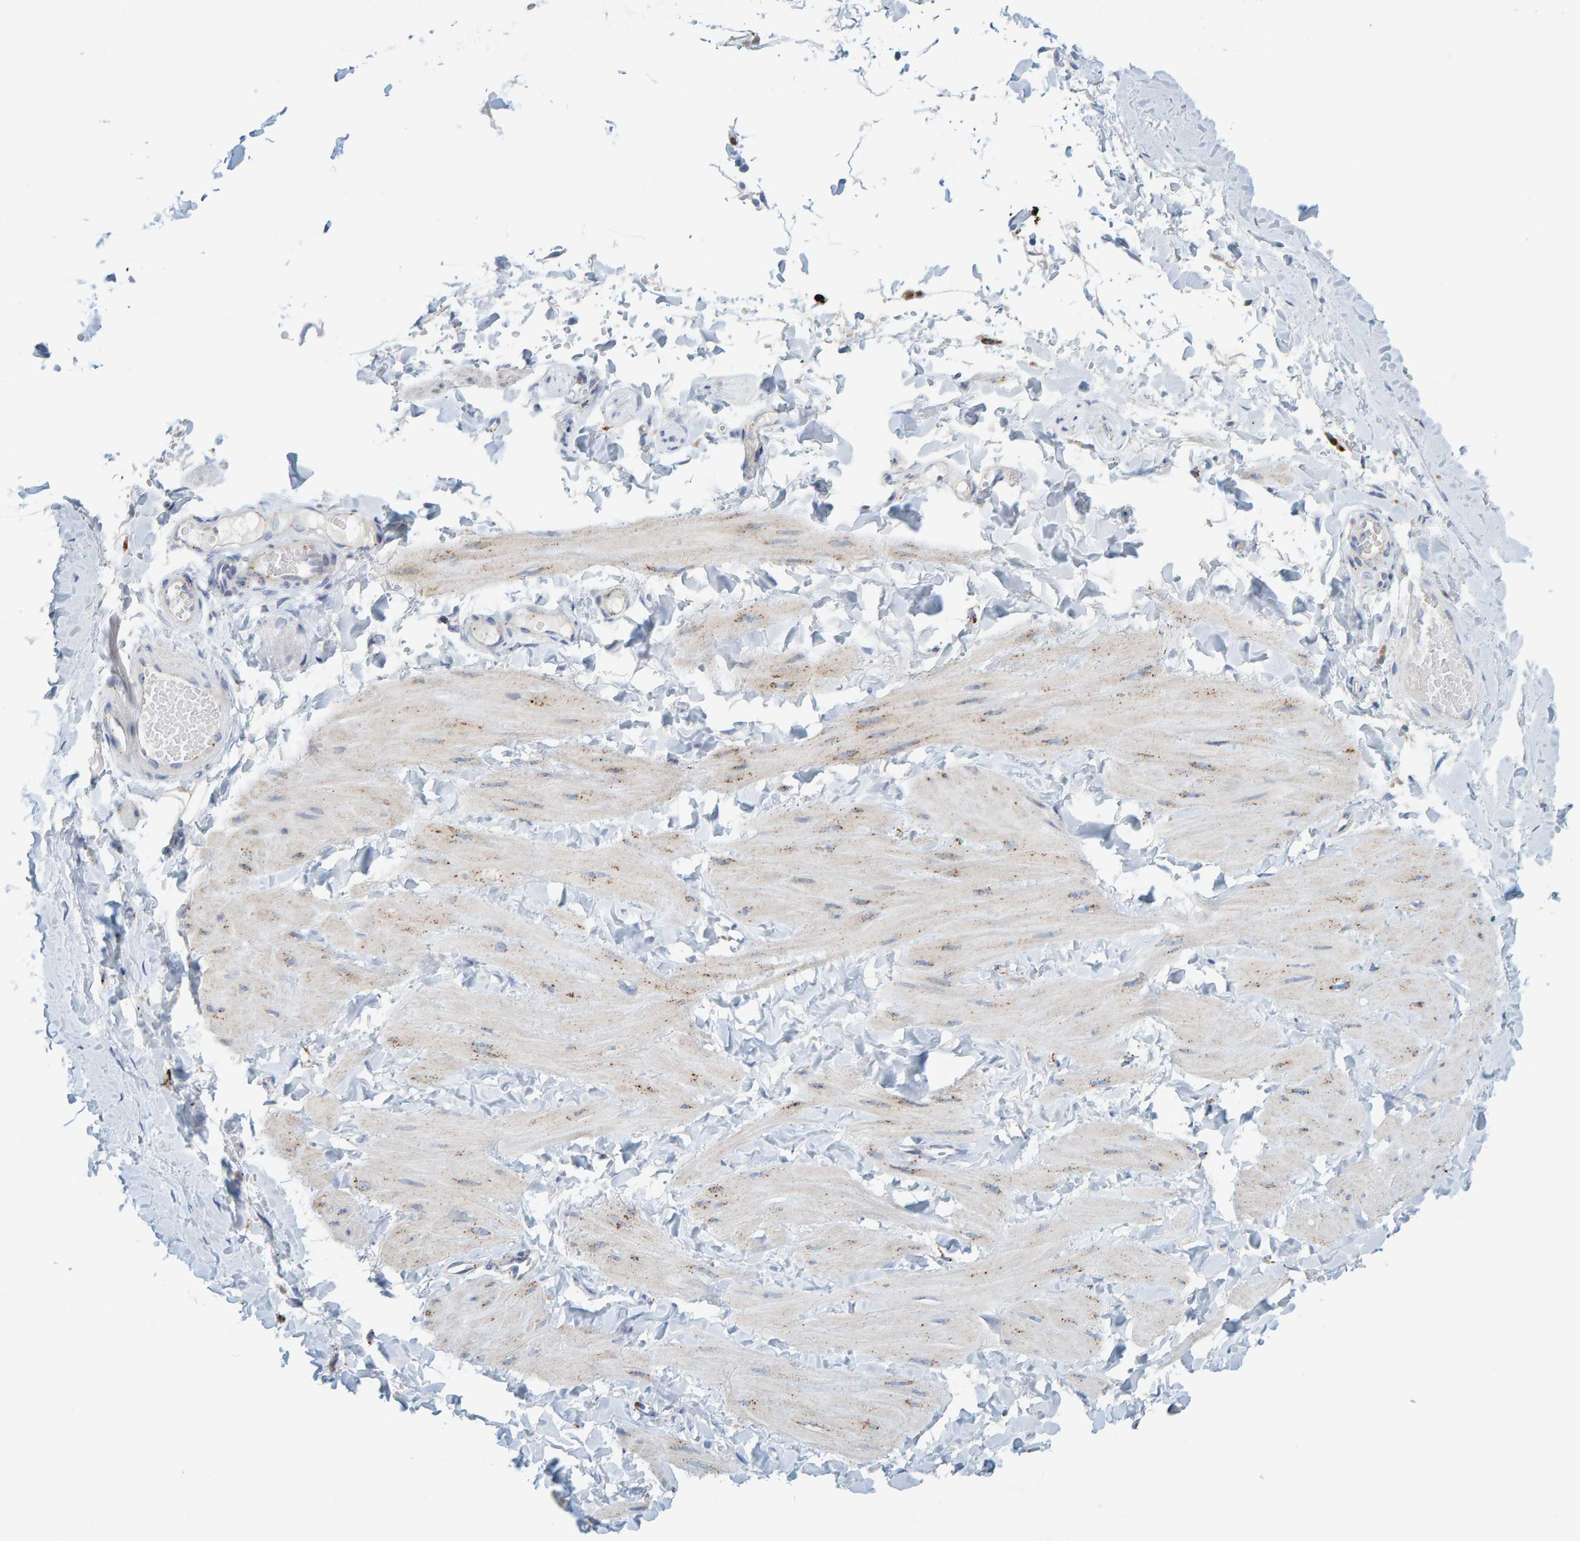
{"staining": {"intensity": "negative", "quantity": "none", "location": "none"}, "tissue": "soft tissue", "cell_type": "Fibroblasts", "image_type": "normal", "snomed": [{"axis": "morphology", "description": "Normal tissue, NOS"}, {"axis": "topography", "description": "Adipose tissue"}, {"axis": "topography", "description": "Vascular tissue"}, {"axis": "topography", "description": "Peripheral nerve tissue"}], "caption": "Fibroblasts are negative for protein expression in normal human soft tissue. The staining is performed using DAB brown chromogen with nuclei counter-stained in using hematoxylin.", "gene": "BIN3", "patient": {"sex": "male", "age": 25}}